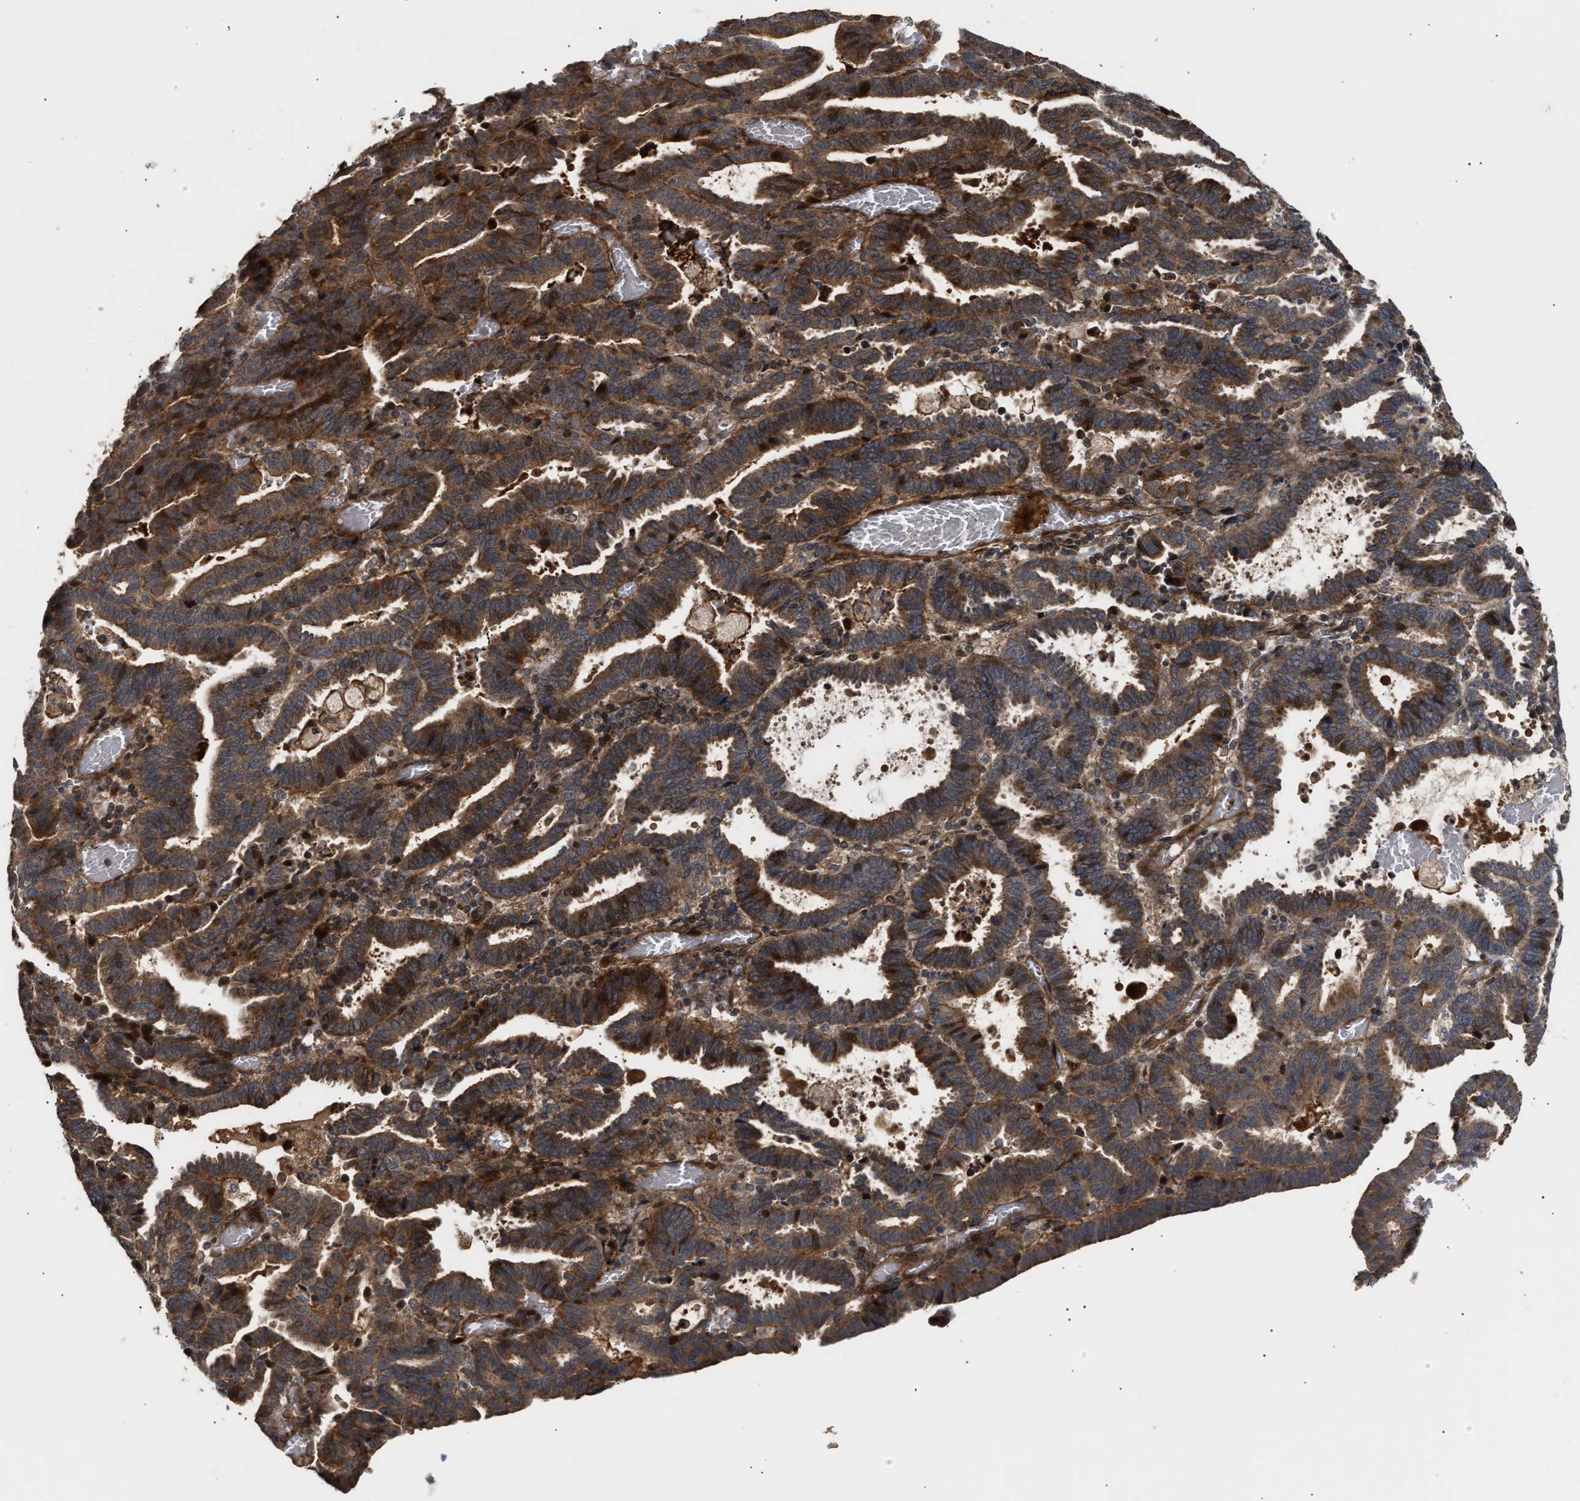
{"staining": {"intensity": "strong", "quantity": ">75%", "location": "cytoplasmic/membranous,nuclear"}, "tissue": "endometrial cancer", "cell_type": "Tumor cells", "image_type": "cancer", "snomed": [{"axis": "morphology", "description": "Adenocarcinoma, NOS"}, {"axis": "topography", "description": "Uterus"}], "caption": "Protein analysis of endometrial cancer (adenocarcinoma) tissue reveals strong cytoplasmic/membranous and nuclear positivity in about >75% of tumor cells.", "gene": "STAU1", "patient": {"sex": "female", "age": 83}}